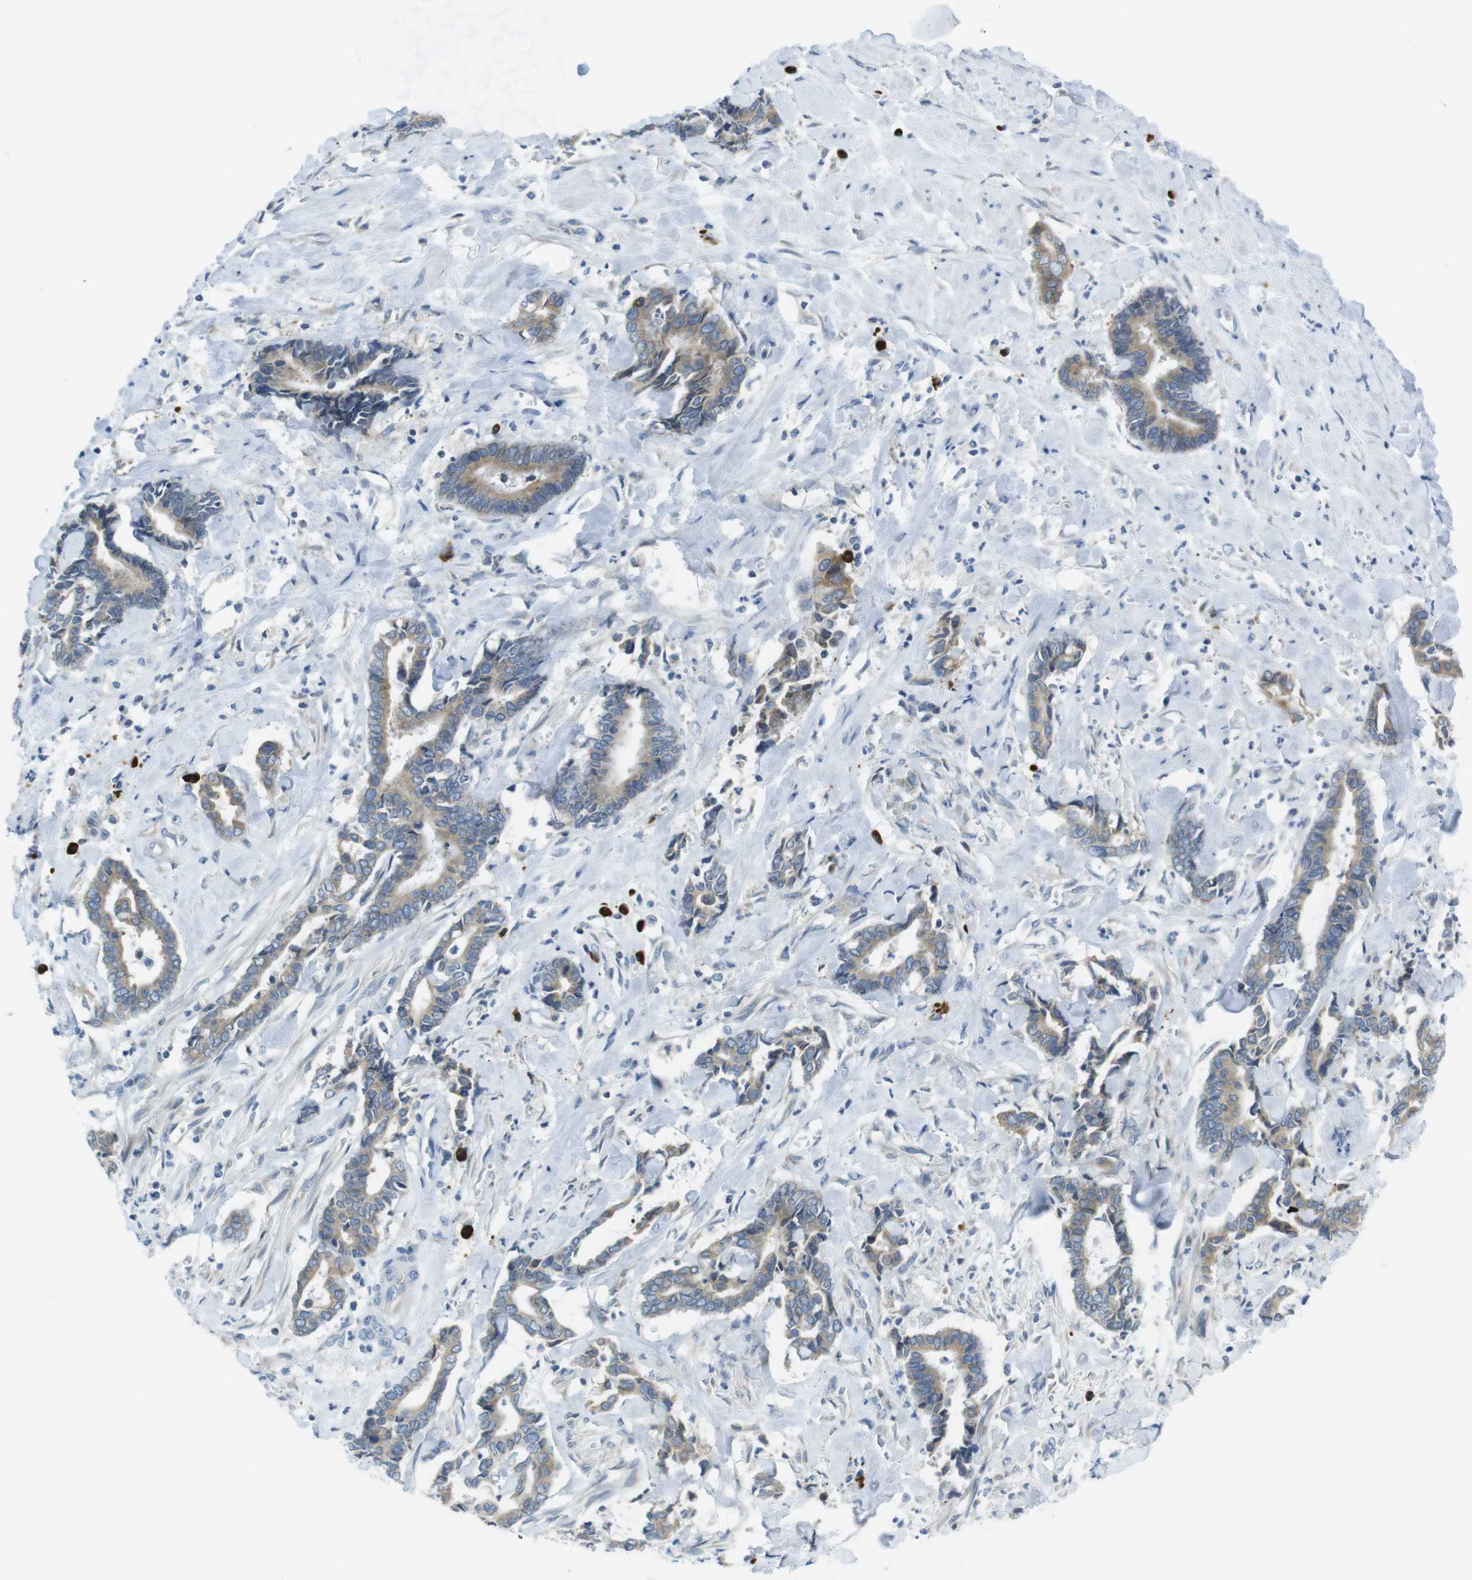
{"staining": {"intensity": "weak", "quantity": ">75%", "location": "cytoplasmic/membranous"}, "tissue": "cervical cancer", "cell_type": "Tumor cells", "image_type": "cancer", "snomed": [{"axis": "morphology", "description": "Adenocarcinoma, NOS"}, {"axis": "topography", "description": "Cervix"}], "caption": "IHC photomicrograph of cervical cancer stained for a protein (brown), which reveals low levels of weak cytoplasmic/membranous expression in approximately >75% of tumor cells.", "gene": "CLPTM1L", "patient": {"sex": "female", "age": 44}}